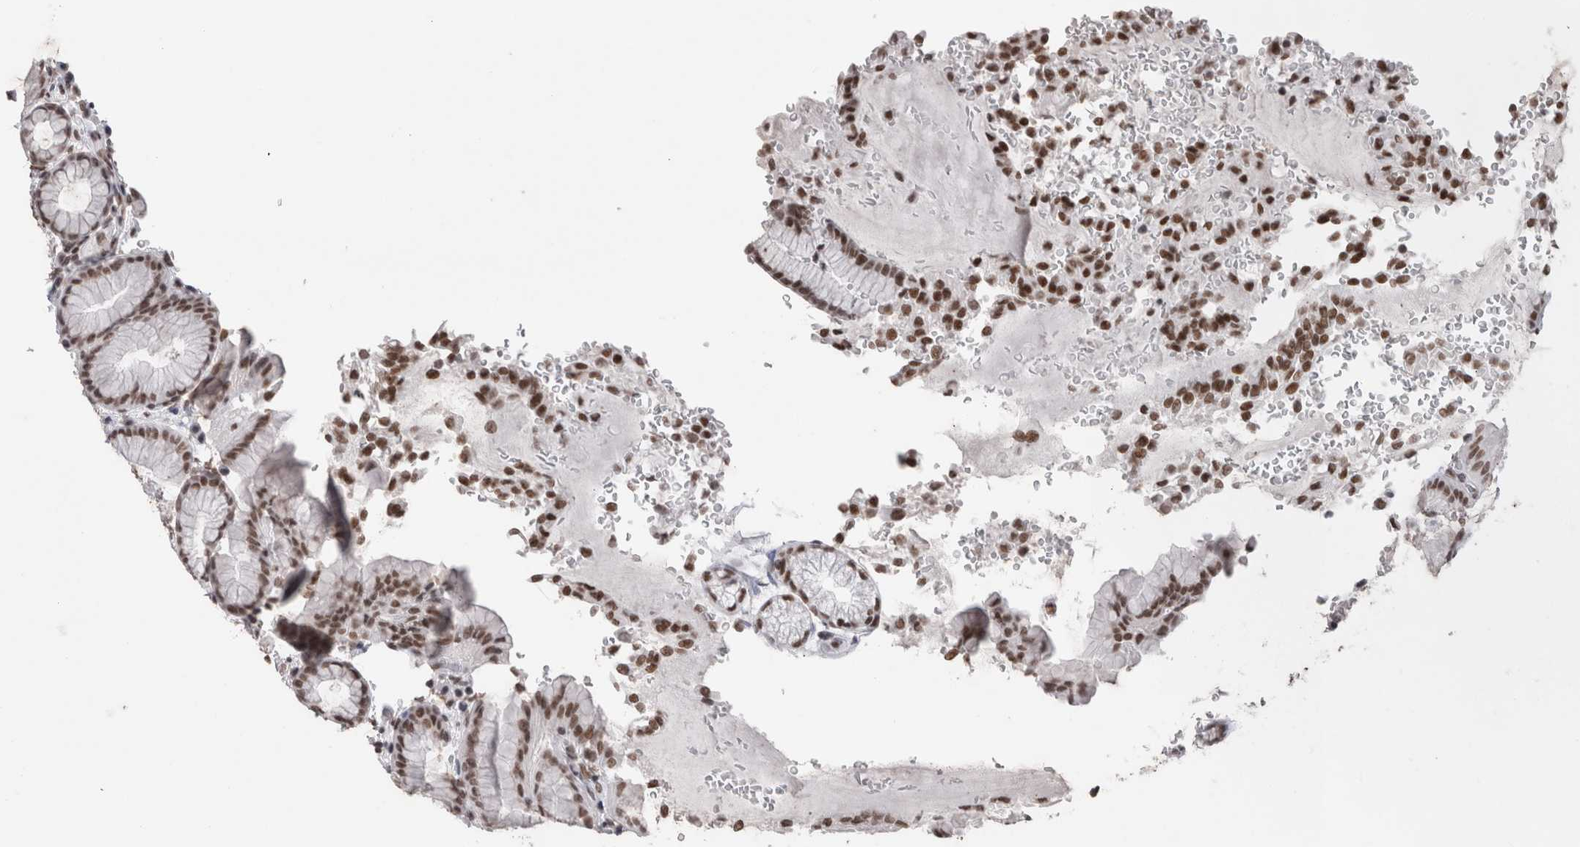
{"staining": {"intensity": "strong", "quantity": "25%-75%", "location": "nuclear"}, "tissue": "stomach", "cell_type": "Glandular cells", "image_type": "normal", "snomed": [{"axis": "morphology", "description": "Normal tissue, NOS"}, {"axis": "topography", "description": "Stomach"}], "caption": "IHC histopathology image of benign human stomach stained for a protein (brown), which shows high levels of strong nuclear positivity in approximately 25%-75% of glandular cells.", "gene": "SMC1A", "patient": {"sex": "male", "age": 42}}